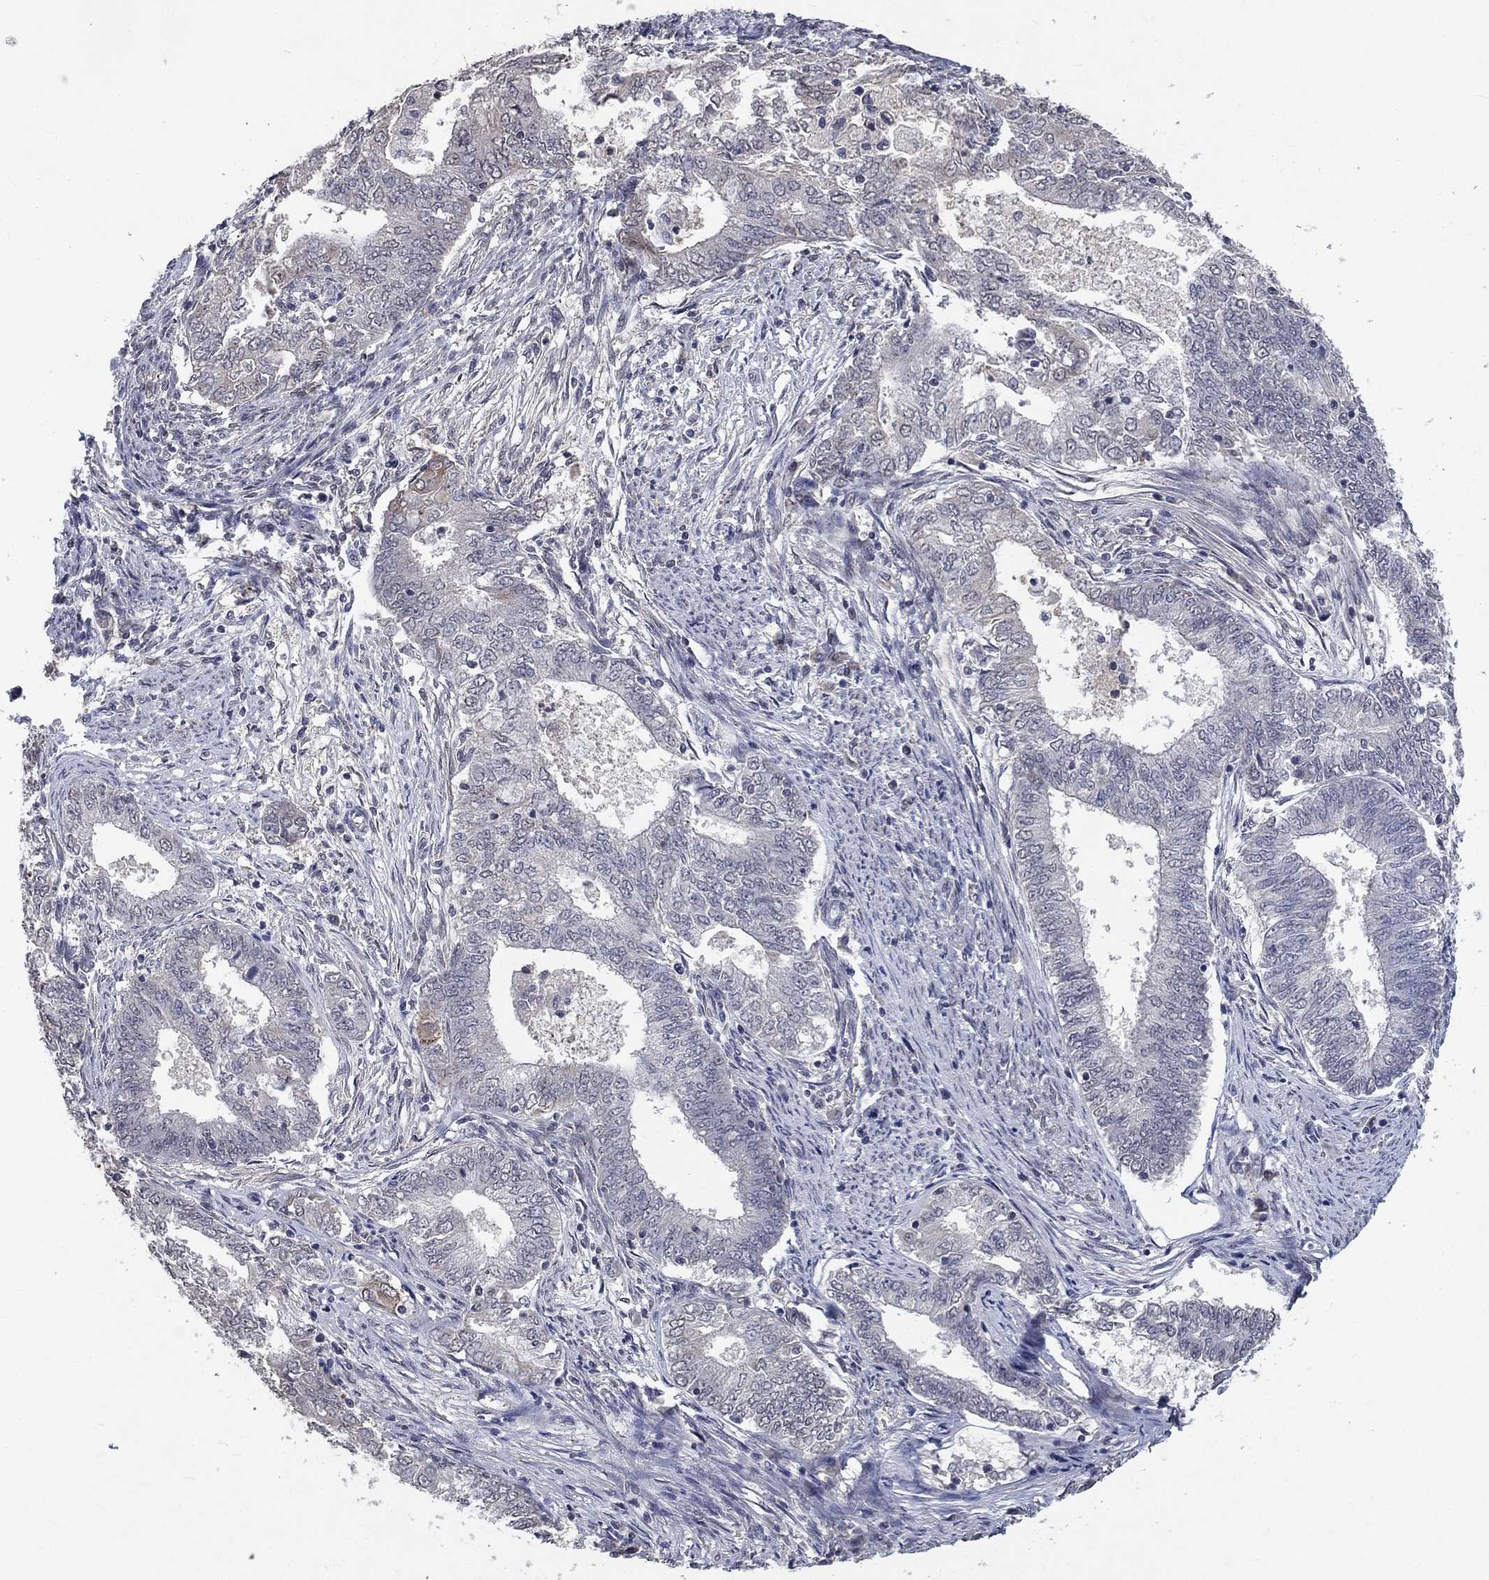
{"staining": {"intensity": "negative", "quantity": "none", "location": "none"}, "tissue": "endometrial cancer", "cell_type": "Tumor cells", "image_type": "cancer", "snomed": [{"axis": "morphology", "description": "Adenocarcinoma, NOS"}, {"axis": "topography", "description": "Endometrium"}], "caption": "An immunohistochemistry photomicrograph of endometrial adenocarcinoma is shown. There is no staining in tumor cells of endometrial adenocarcinoma.", "gene": "CHST5", "patient": {"sex": "female", "age": 62}}